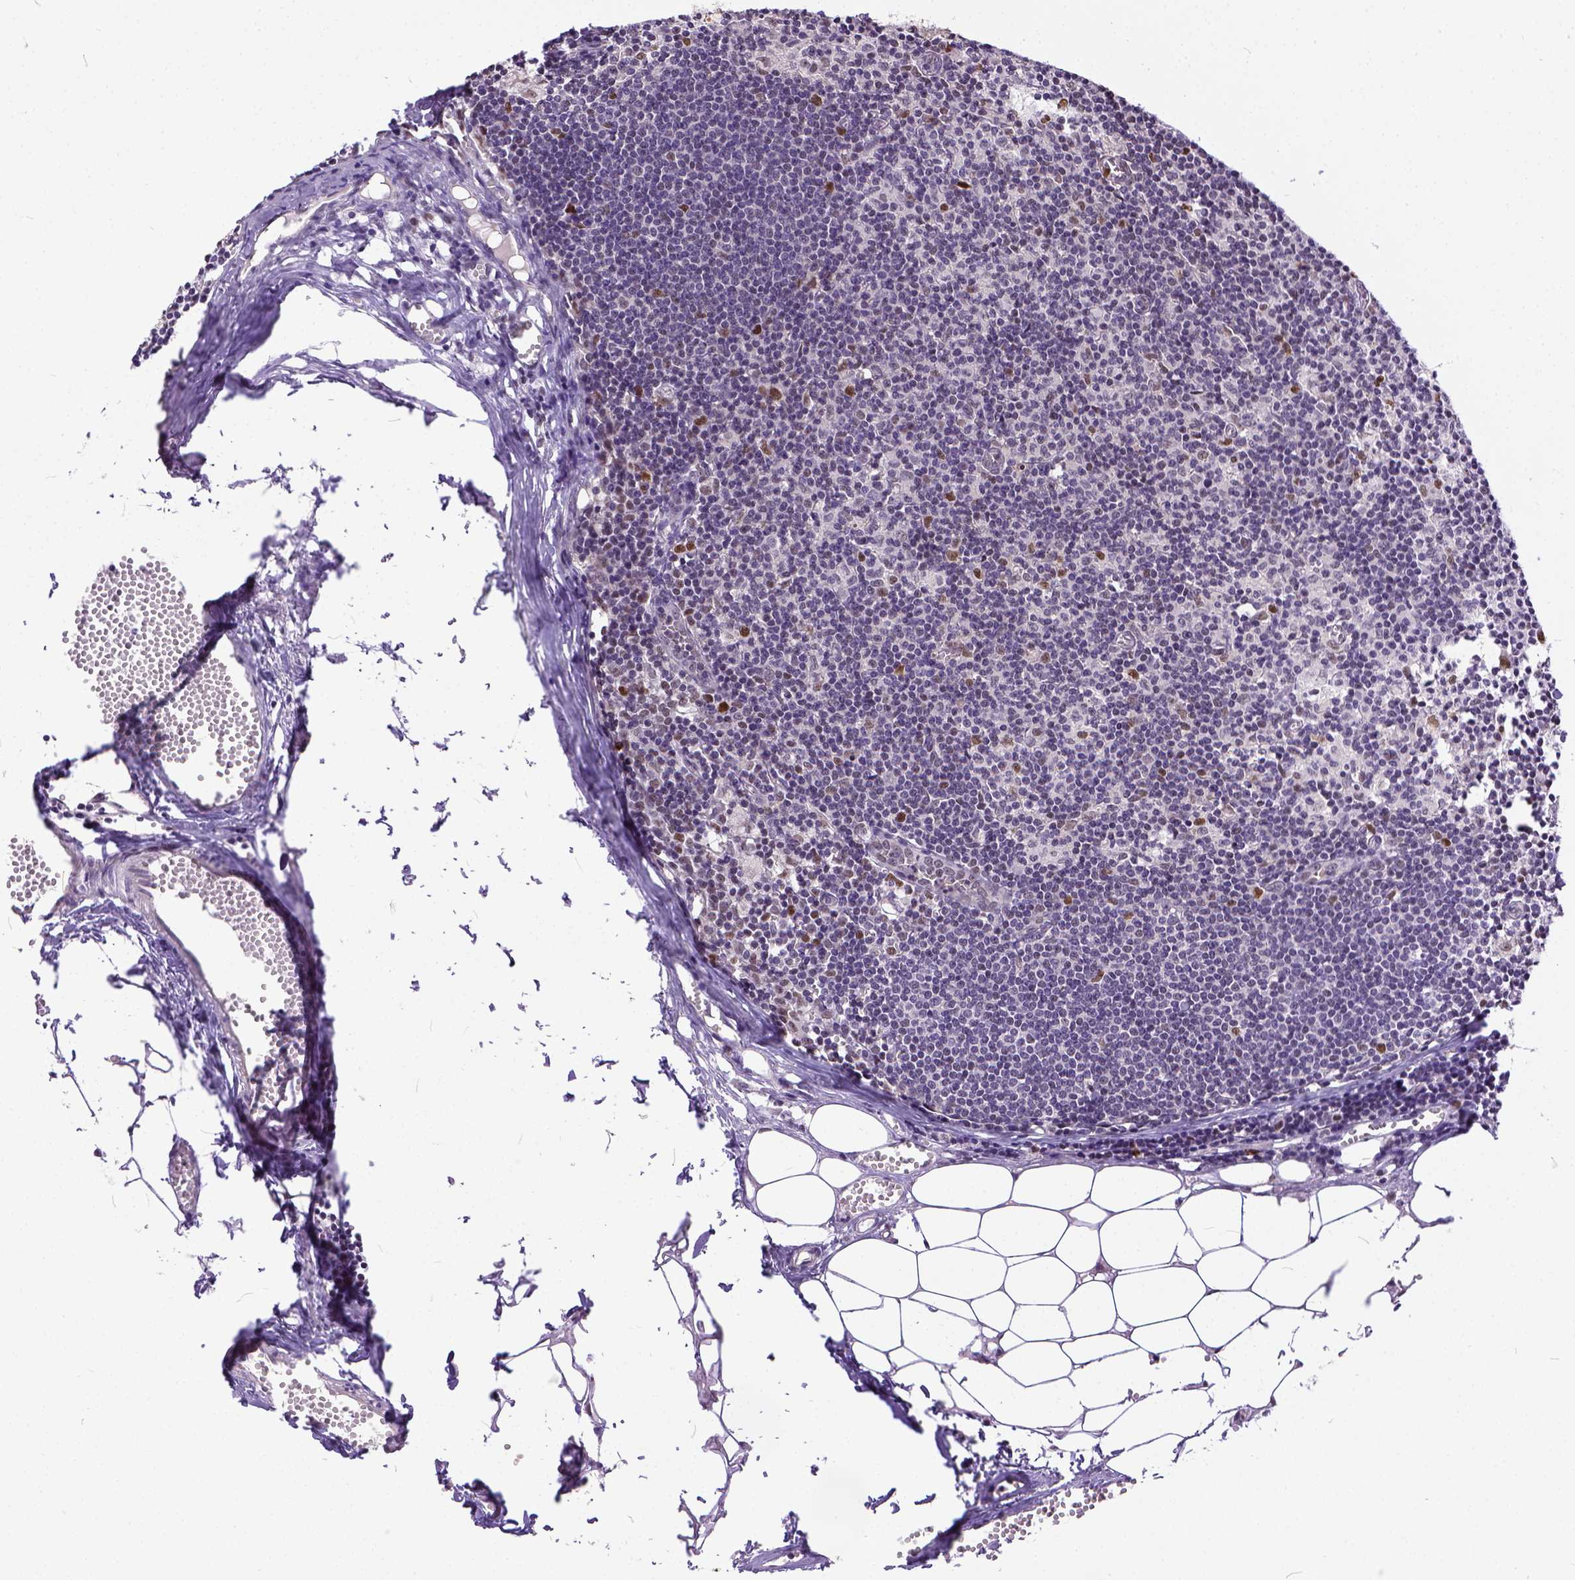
{"staining": {"intensity": "moderate", "quantity": "25%-75%", "location": "nuclear"}, "tissue": "lymph node", "cell_type": "Germinal center cells", "image_type": "normal", "snomed": [{"axis": "morphology", "description": "Normal tissue, NOS"}, {"axis": "topography", "description": "Lymph node"}], "caption": "This micrograph shows immunohistochemistry staining of unremarkable lymph node, with medium moderate nuclear positivity in approximately 25%-75% of germinal center cells.", "gene": "ERCC1", "patient": {"sex": "female", "age": 52}}